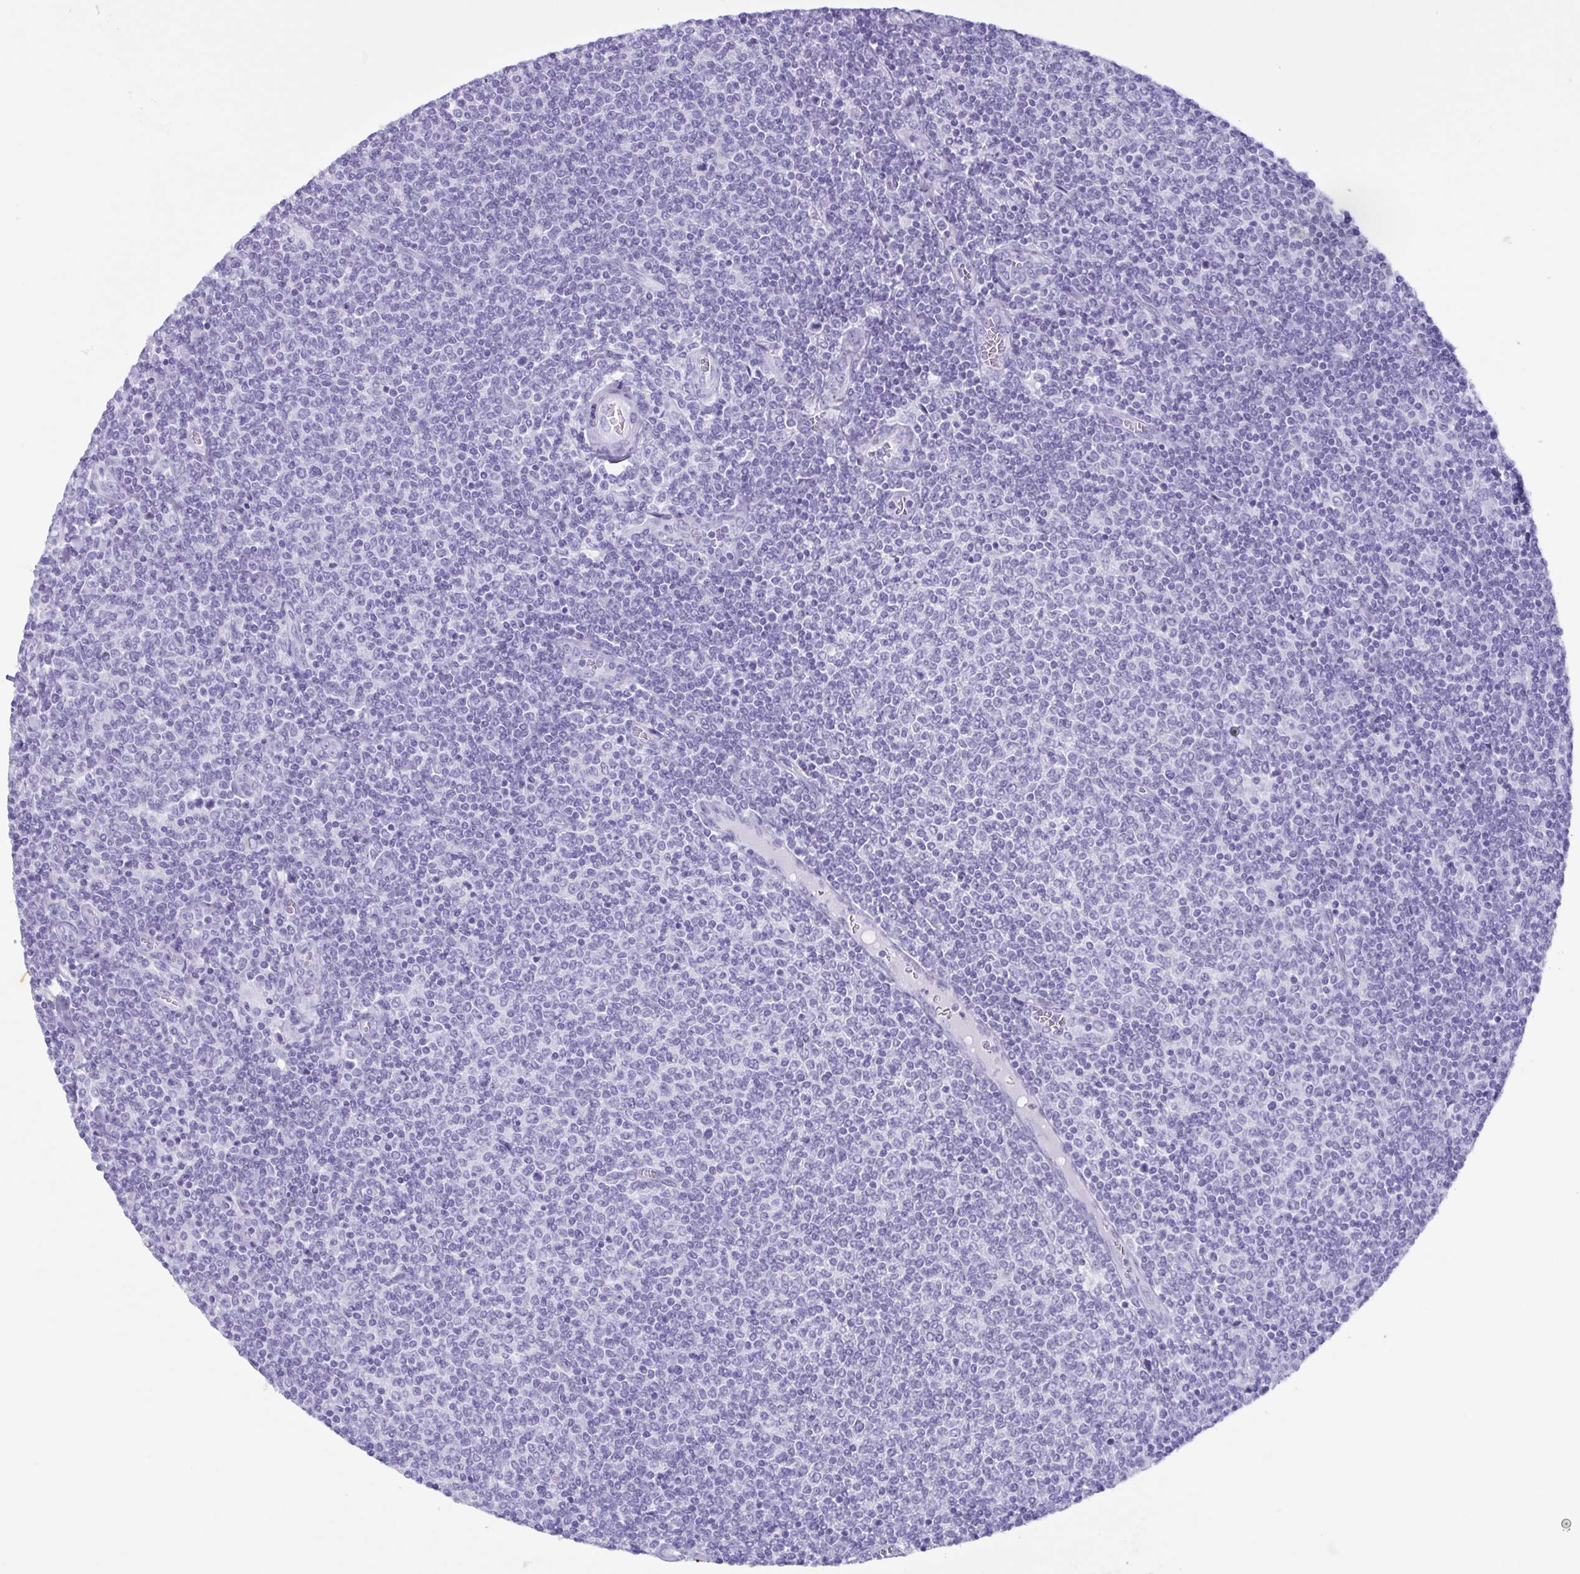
{"staining": {"intensity": "negative", "quantity": "none", "location": "none"}, "tissue": "lymphoma", "cell_type": "Tumor cells", "image_type": "cancer", "snomed": [{"axis": "morphology", "description": "Malignant lymphoma, non-Hodgkin's type, Low grade"}, {"axis": "topography", "description": "Lymph node"}], "caption": "Immunohistochemistry (IHC) micrograph of neoplastic tissue: human malignant lymphoma, non-Hodgkin's type (low-grade) stained with DAB reveals no significant protein expression in tumor cells.", "gene": "LTF", "patient": {"sex": "male", "age": 52}}